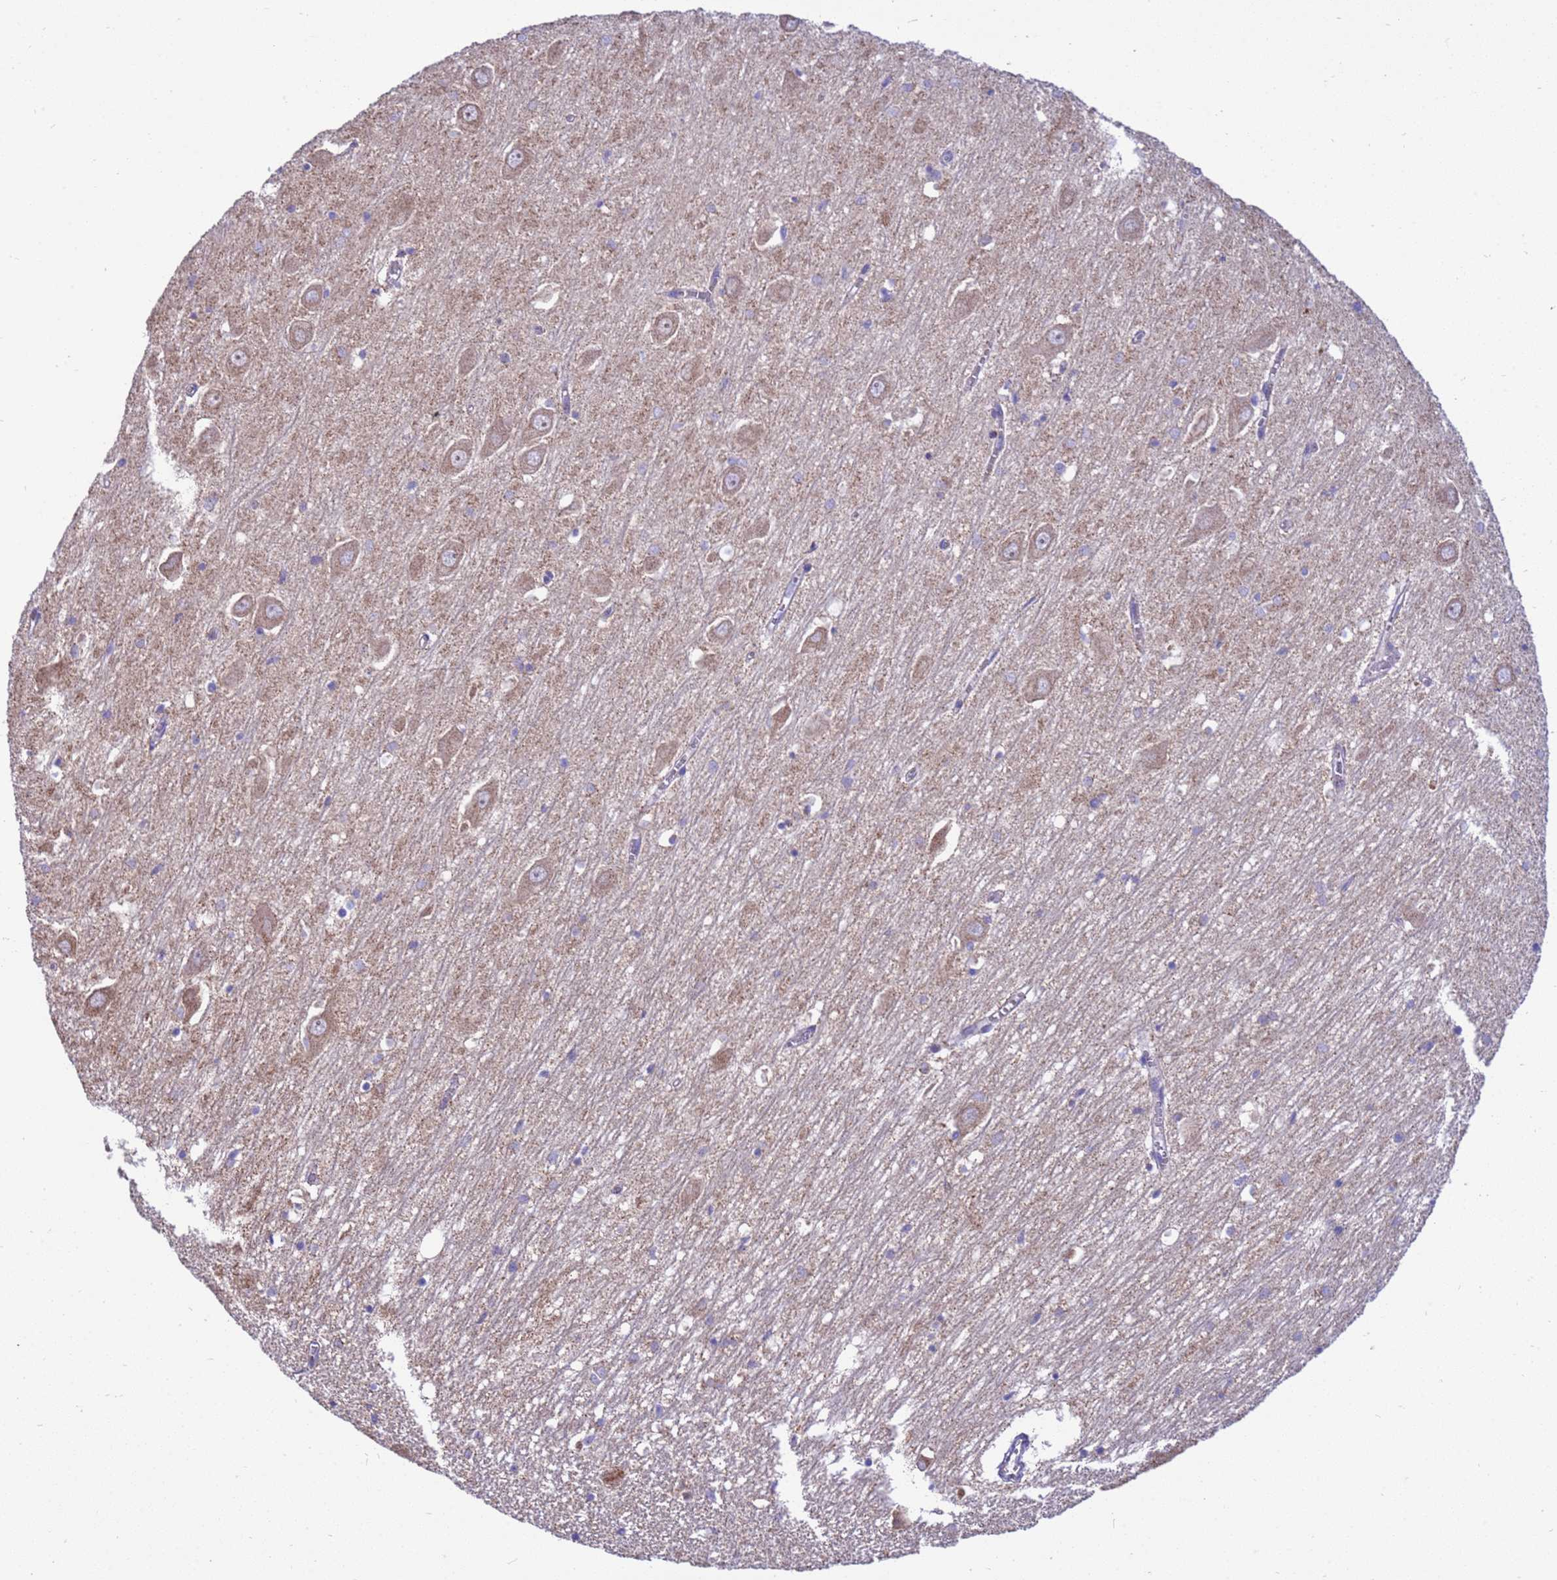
{"staining": {"intensity": "weak", "quantity": "<25%", "location": "cytoplasmic/membranous"}, "tissue": "hippocampus", "cell_type": "Glial cells", "image_type": "normal", "snomed": [{"axis": "morphology", "description": "Normal tissue, NOS"}, {"axis": "topography", "description": "Hippocampus"}], "caption": "Human hippocampus stained for a protein using immunohistochemistry (IHC) shows no positivity in glial cells.", "gene": "RNF165", "patient": {"sex": "male", "age": 70}}